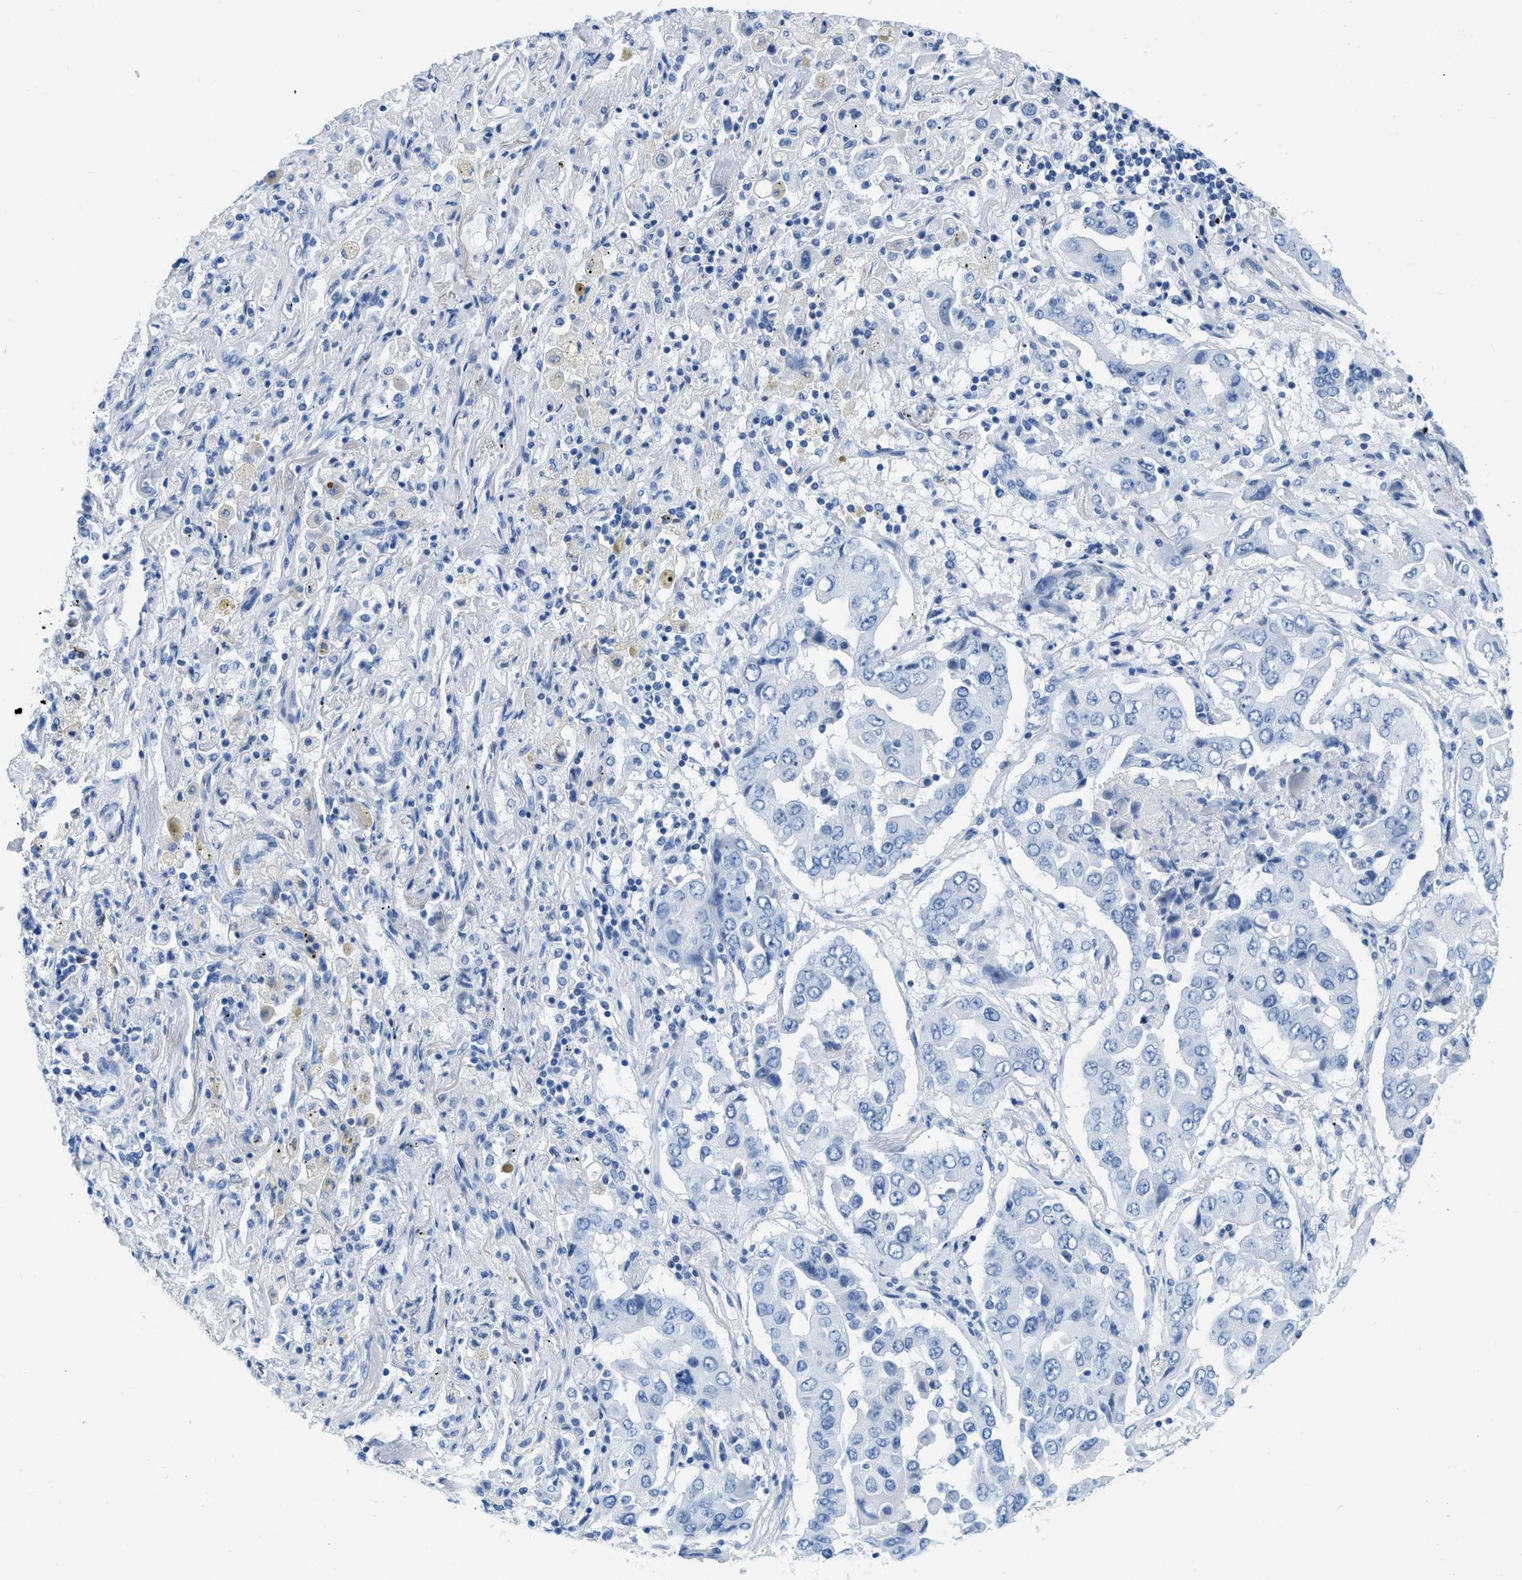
{"staining": {"intensity": "negative", "quantity": "none", "location": "none"}, "tissue": "lung cancer", "cell_type": "Tumor cells", "image_type": "cancer", "snomed": [{"axis": "morphology", "description": "Adenocarcinoma, NOS"}, {"axis": "topography", "description": "Lung"}], "caption": "Immunohistochemical staining of human adenocarcinoma (lung) exhibits no significant staining in tumor cells.", "gene": "NKAIN3", "patient": {"sex": "female", "age": 65}}